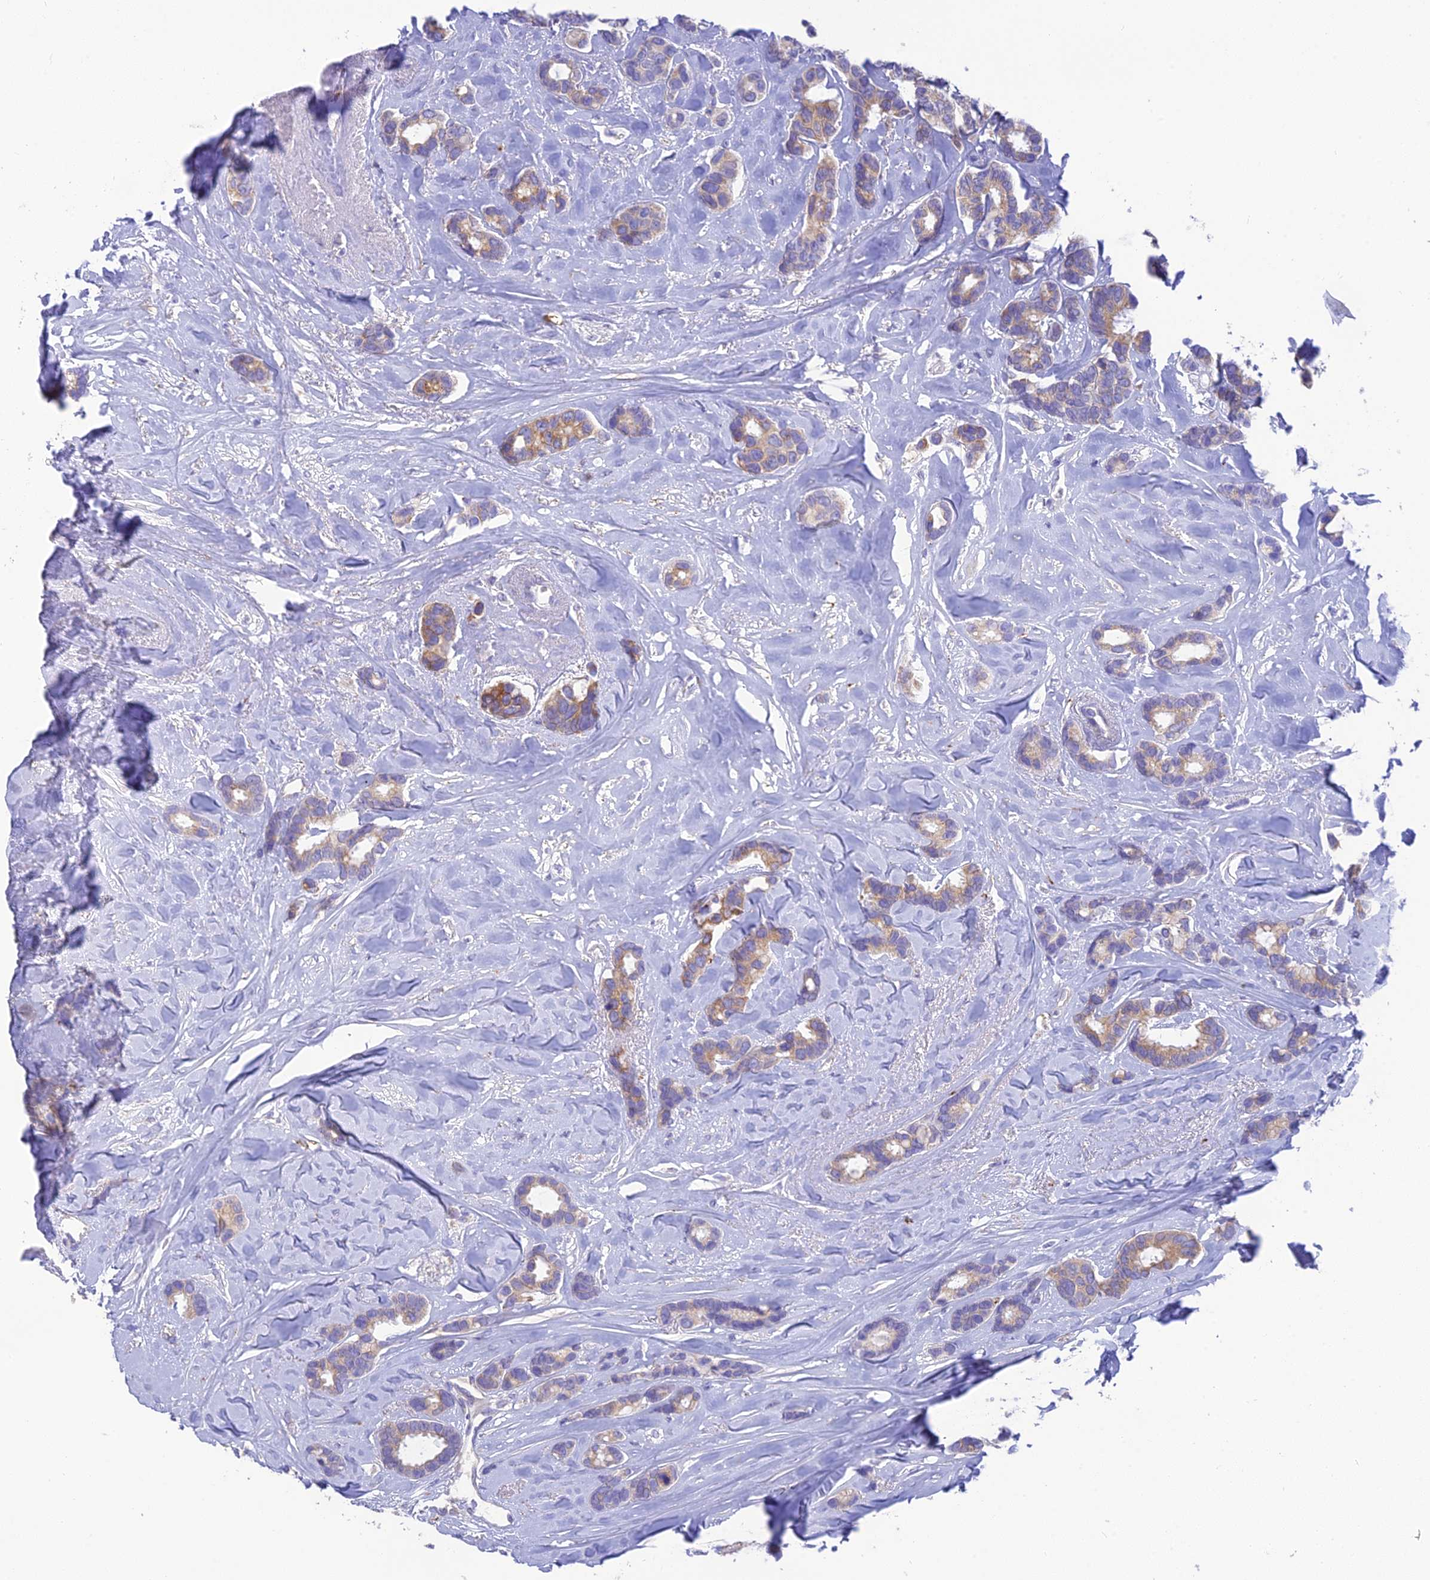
{"staining": {"intensity": "moderate", "quantity": ">75%", "location": "cytoplasmic/membranous"}, "tissue": "breast cancer", "cell_type": "Tumor cells", "image_type": "cancer", "snomed": [{"axis": "morphology", "description": "Duct carcinoma"}, {"axis": "topography", "description": "Breast"}], "caption": "Protein expression analysis of human breast cancer (intraductal carcinoma) reveals moderate cytoplasmic/membranous positivity in about >75% of tumor cells. (DAB (3,3'-diaminobenzidine) IHC with brightfield microscopy, high magnification).", "gene": "HSD17B2", "patient": {"sex": "female", "age": 87}}